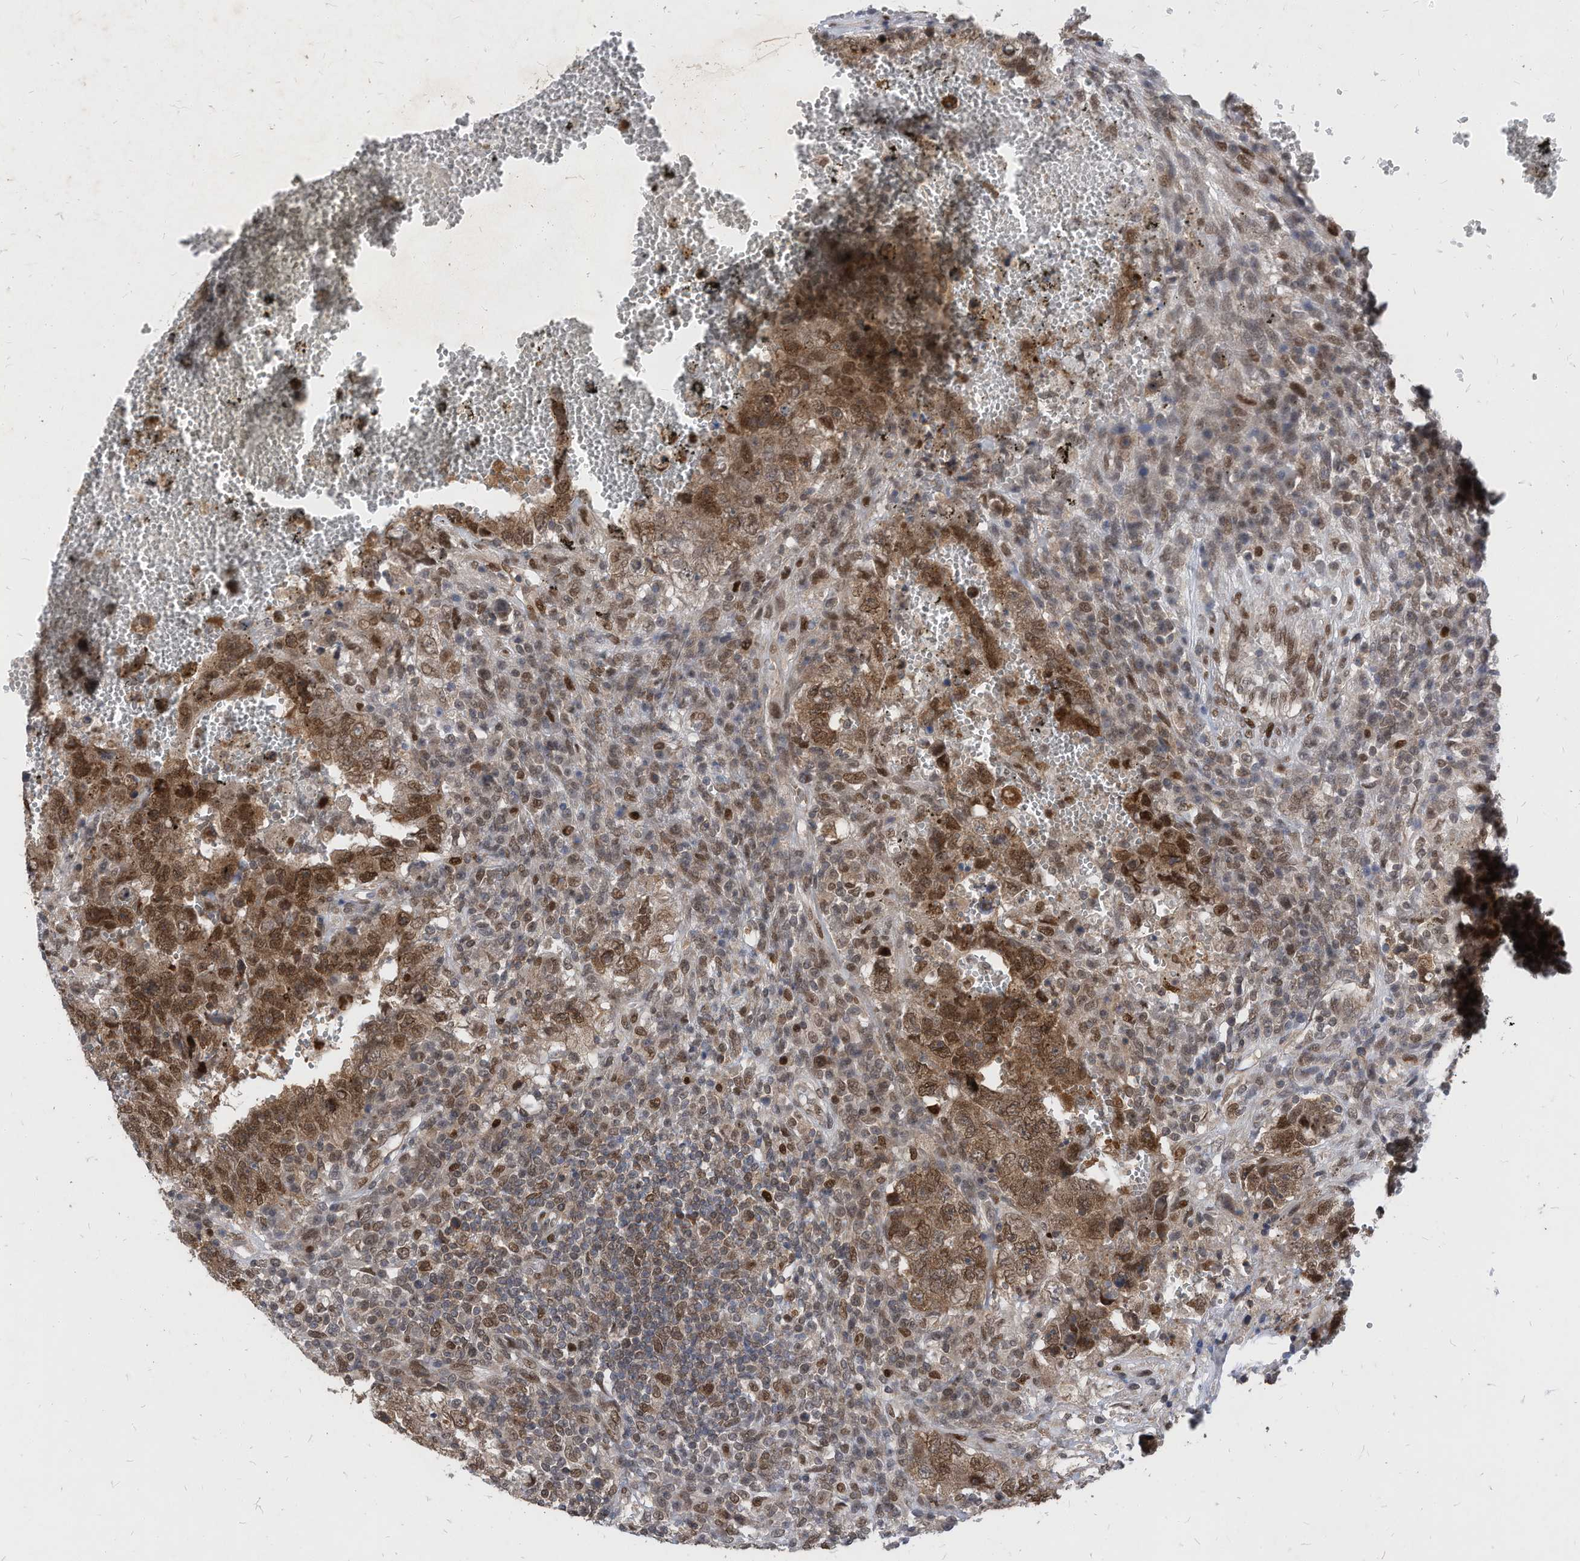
{"staining": {"intensity": "moderate", "quantity": ">75%", "location": "cytoplasmic/membranous,nuclear"}, "tissue": "testis cancer", "cell_type": "Tumor cells", "image_type": "cancer", "snomed": [{"axis": "morphology", "description": "Carcinoma, Embryonal, NOS"}, {"axis": "topography", "description": "Testis"}], "caption": "IHC (DAB) staining of testis embryonal carcinoma demonstrates moderate cytoplasmic/membranous and nuclear protein expression in about >75% of tumor cells.", "gene": "KPNB1", "patient": {"sex": "male", "age": 26}}